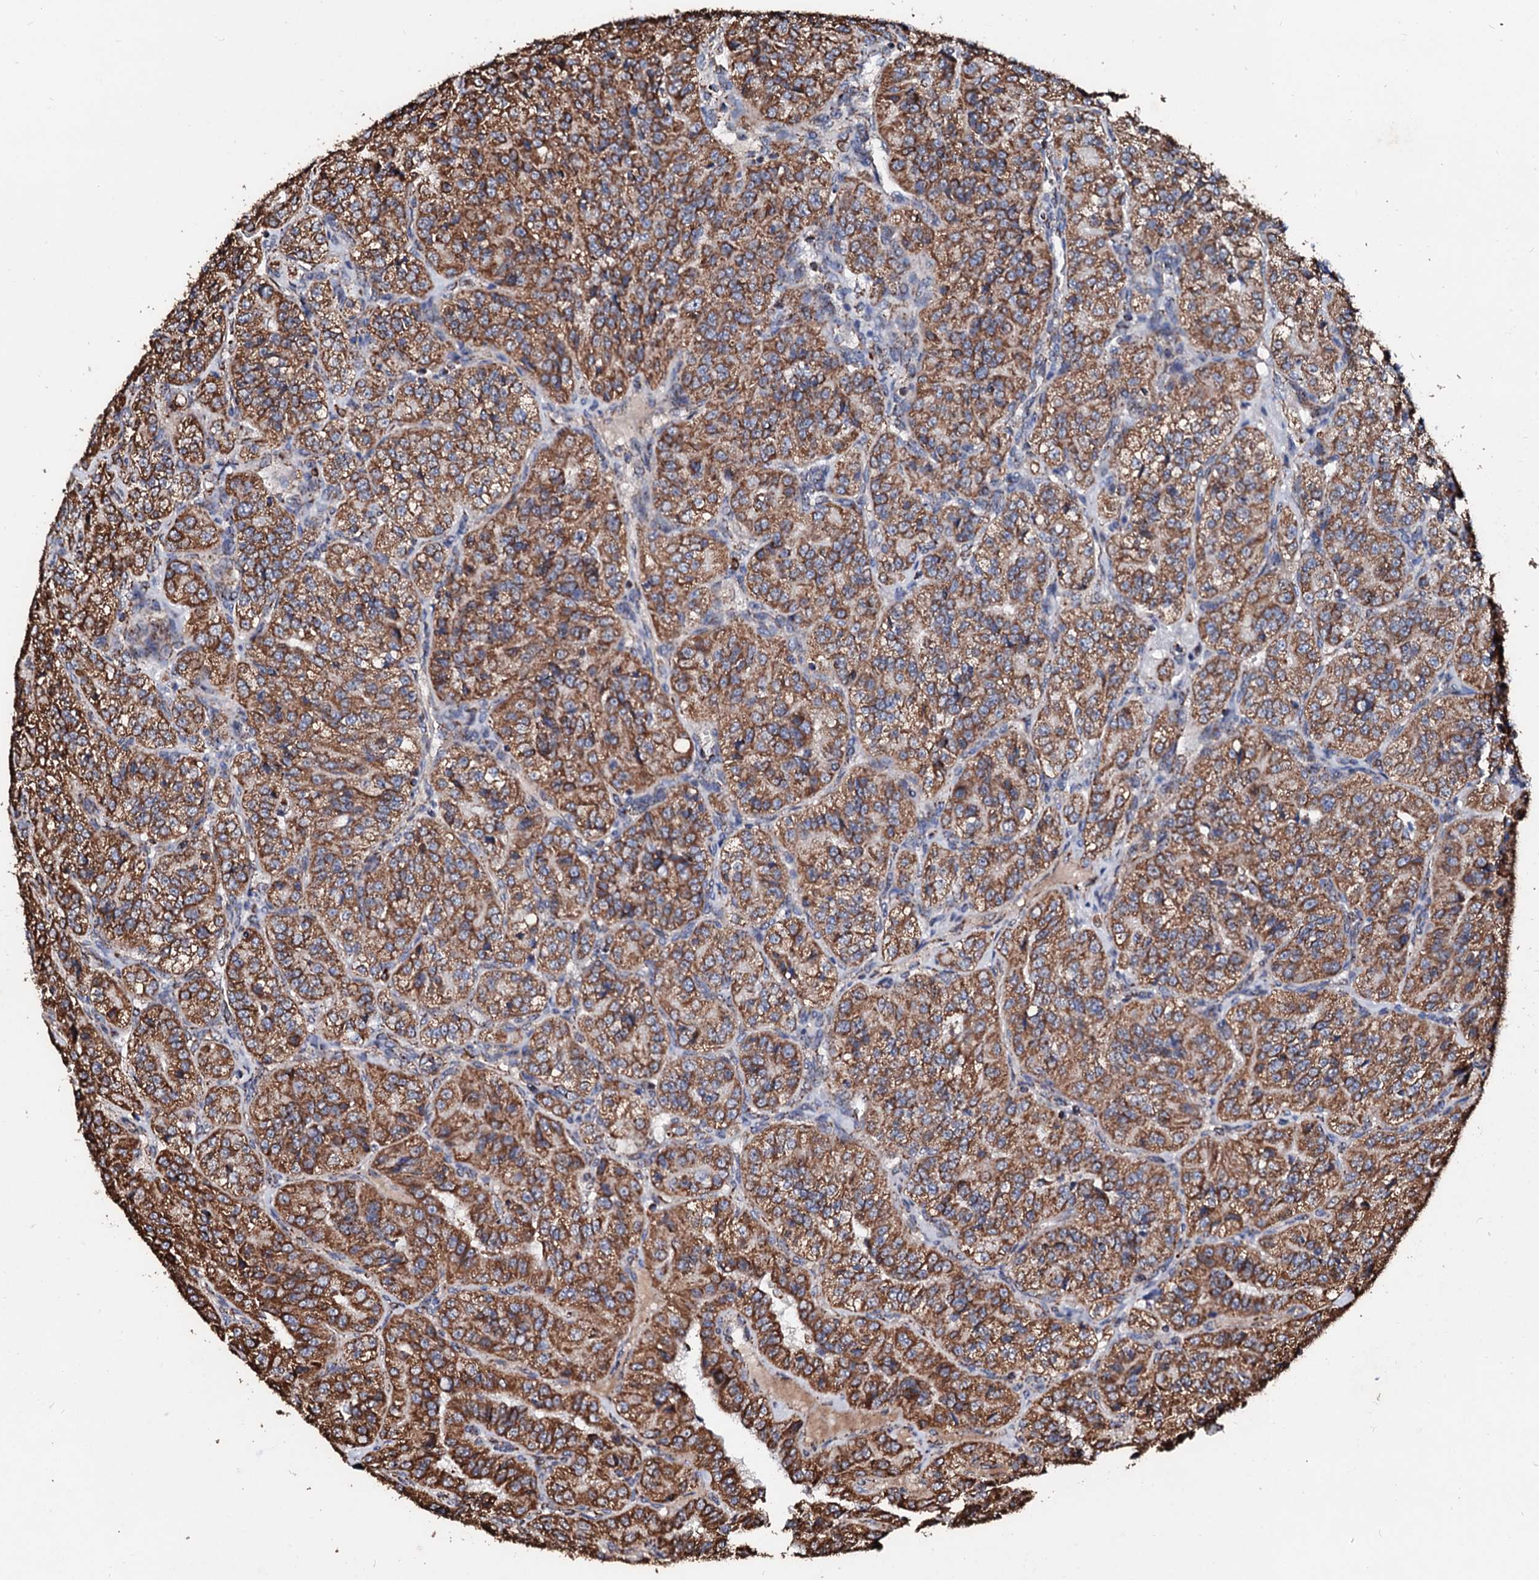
{"staining": {"intensity": "moderate", "quantity": ">75%", "location": "cytoplasmic/membranous"}, "tissue": "renal cancer", "cell_type": "Tumor cells", "image_type": "cancer", "snomed": [{"axis": "morphology", "description": "Adenocarcinoma, NOS"}, {"axis": "topography", "description": "Kidney"}], "caption": "An image of renal cancer stained for a protein displays moderate cytoplasmic/membranous brown staining in tumor cells.", "gene": "SECISBP2L", "patient": {"sex": "female", "age": 63}}